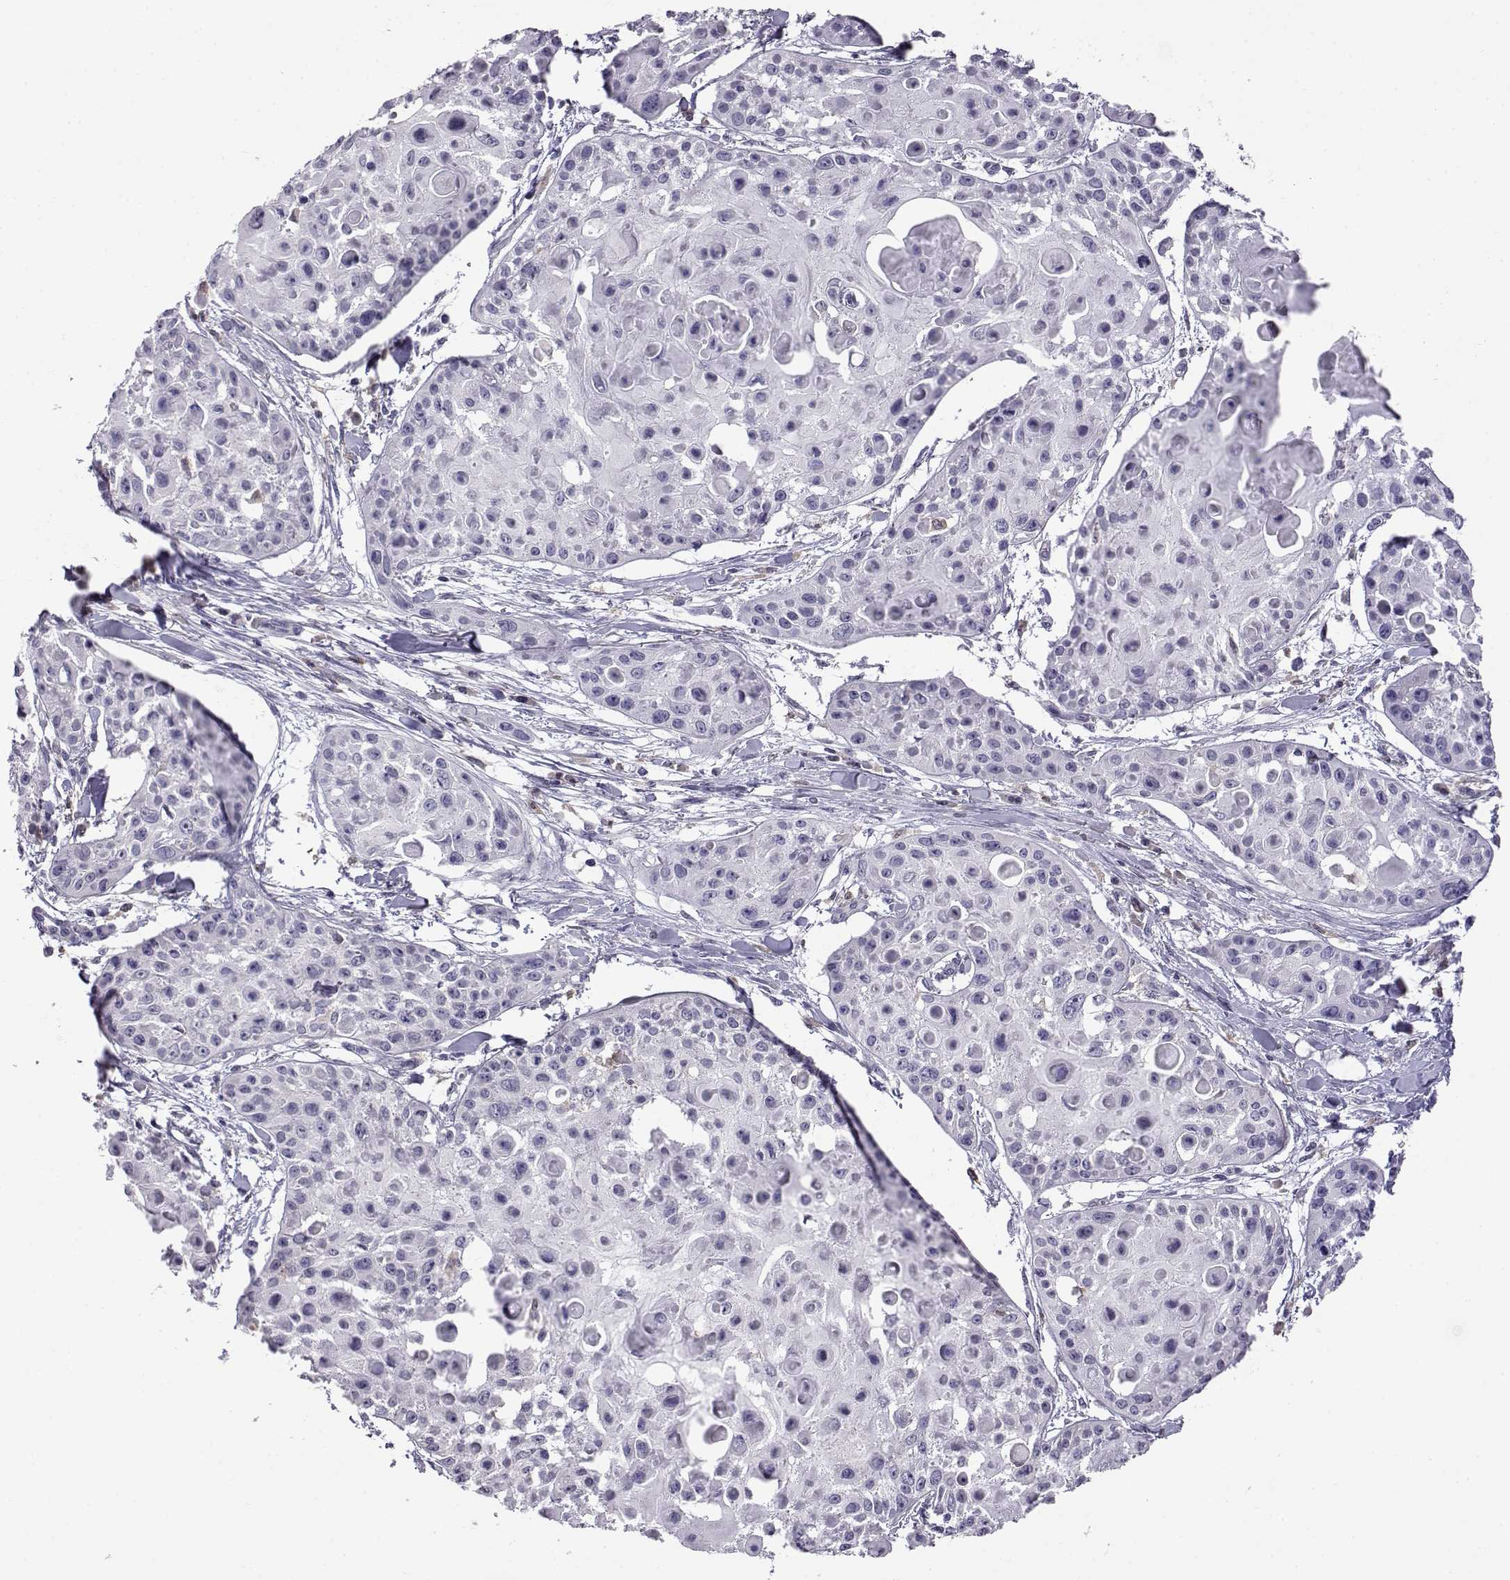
{"staining": {"intensity": "negative", "quantity": "none", "location": "none"}, "tissue": "skin cancer", "cell_type": "Tumor cells", "image_type": "cancer", "snomed": [{"axis": "morphology", "description": "Squamous cell carcinoma, NOS"}, {"axis": "topography", "description": "Skin"}, {"axis": "topography", "description": "Anal"}], "caption": "Histopathology image shows no protein expression in tumor cells of skin cancer tissue.", "gene": "AKR1B1", "patient": {"sex": "female", "age": 75}}